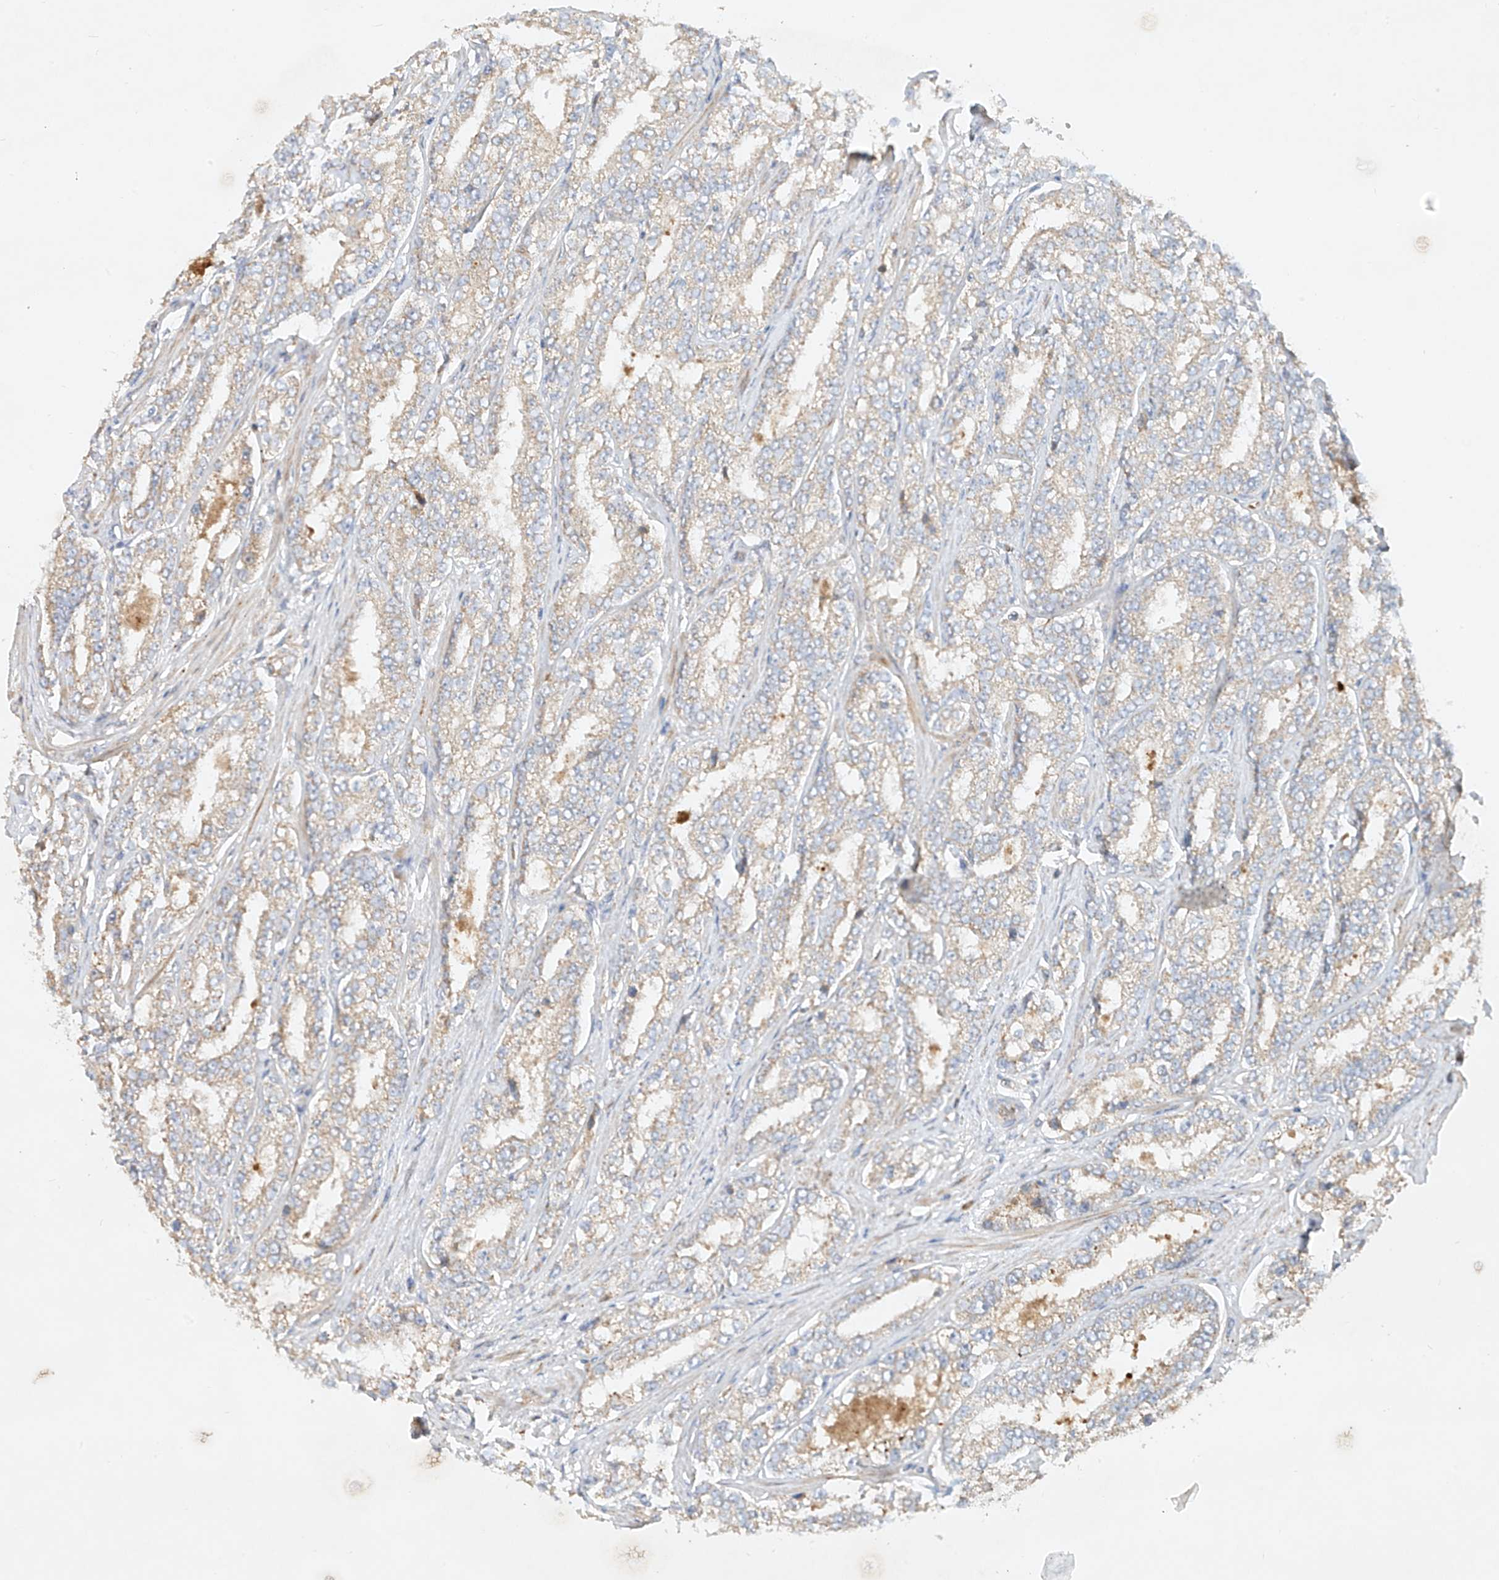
{"staining": {"intensity": "negative", "quantity": "none", "location": "none"}, "tissue": "prostate cancer", "cell_type": "Tumor cells", "image_type": "cancer", "snomed": [{"axis": "morphology", "description": "Normal tissue, NOS"}, {"axis": "morphology", "description": "Adenocarcinoma, High grade"}, {"axis": "topography", "description": "Prostate"}], "caption": "High power microscopy photomicrograph of an immunohistochemistry (IHC) micrograph of prostate cancer, revealing no significant positivity in tumor cells.", "gene": "KPNA7", "patient": {"sex": "male", "age": 83}}